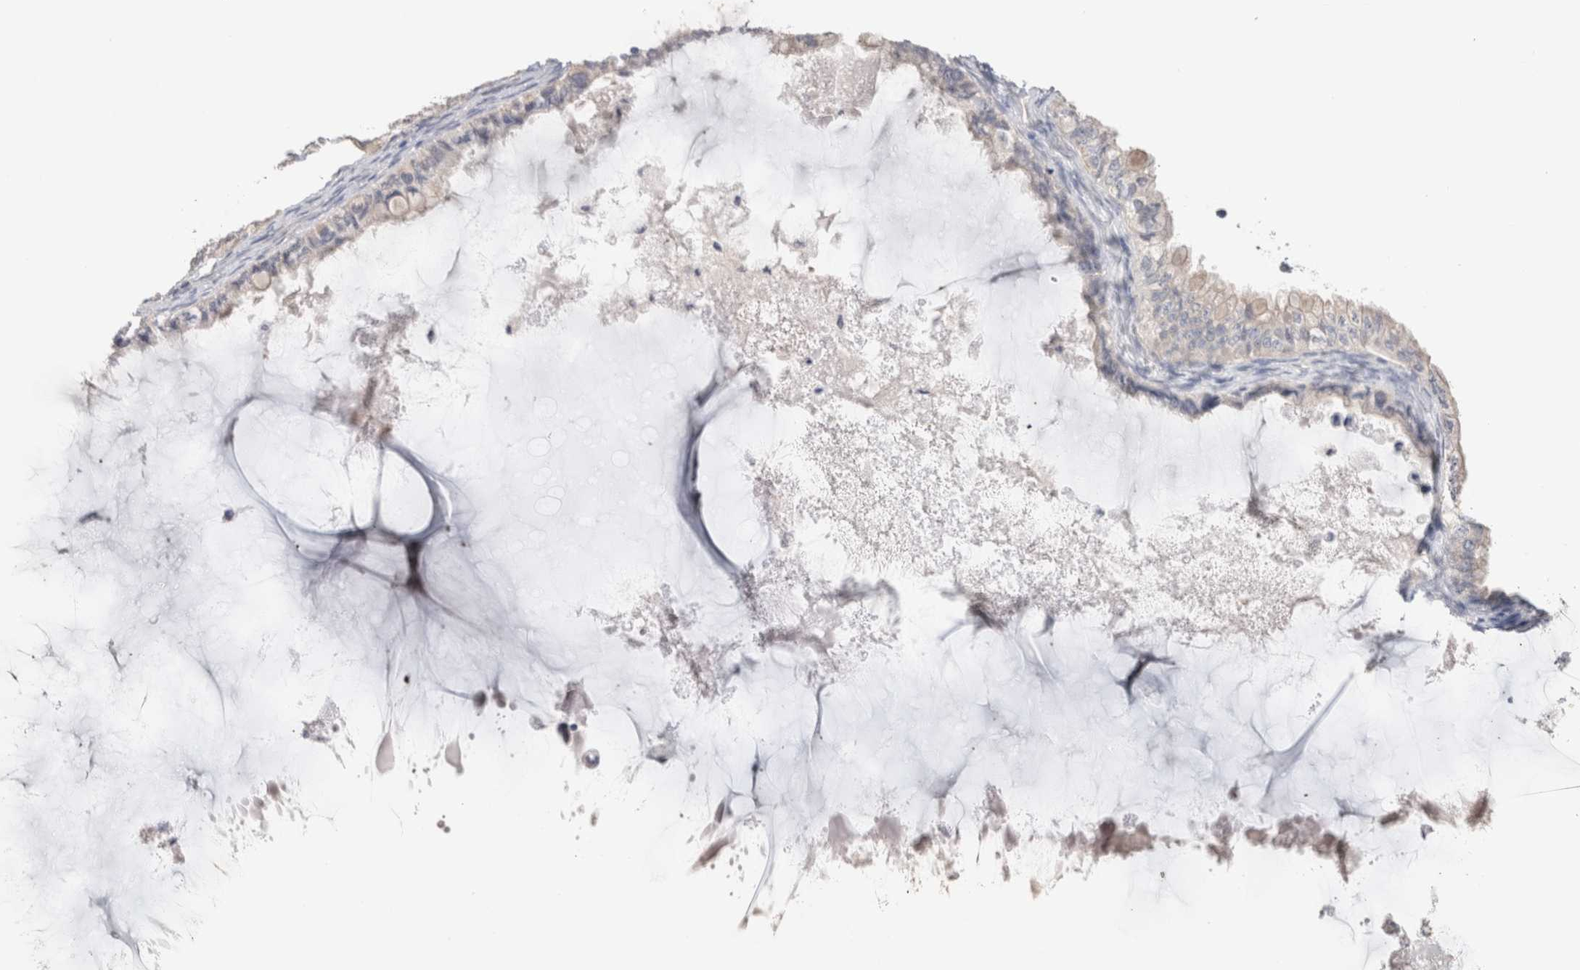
{"staining": {"intensity": "negative", "quantity": "none", "location": "none"}, "tissue": "ovarian cancer", "cell_type": "Tumor cells", "image_type": "cancer", "snomed": [{"axis": "morphology", "description": "Cystadenocarcinoma, mucinous, NOS"}, {"axis": "topography", "description": "Ovary"}], "caption": "The immunohistochemistry image has no significant staining in tumor cells of ovarian cancer tissue. (DAB immunohistochemistry (IHC) visualized using brightfield microscopy, high magnification).", "gene": "DMD", "patient": {"sex": "female", "age": 80}}